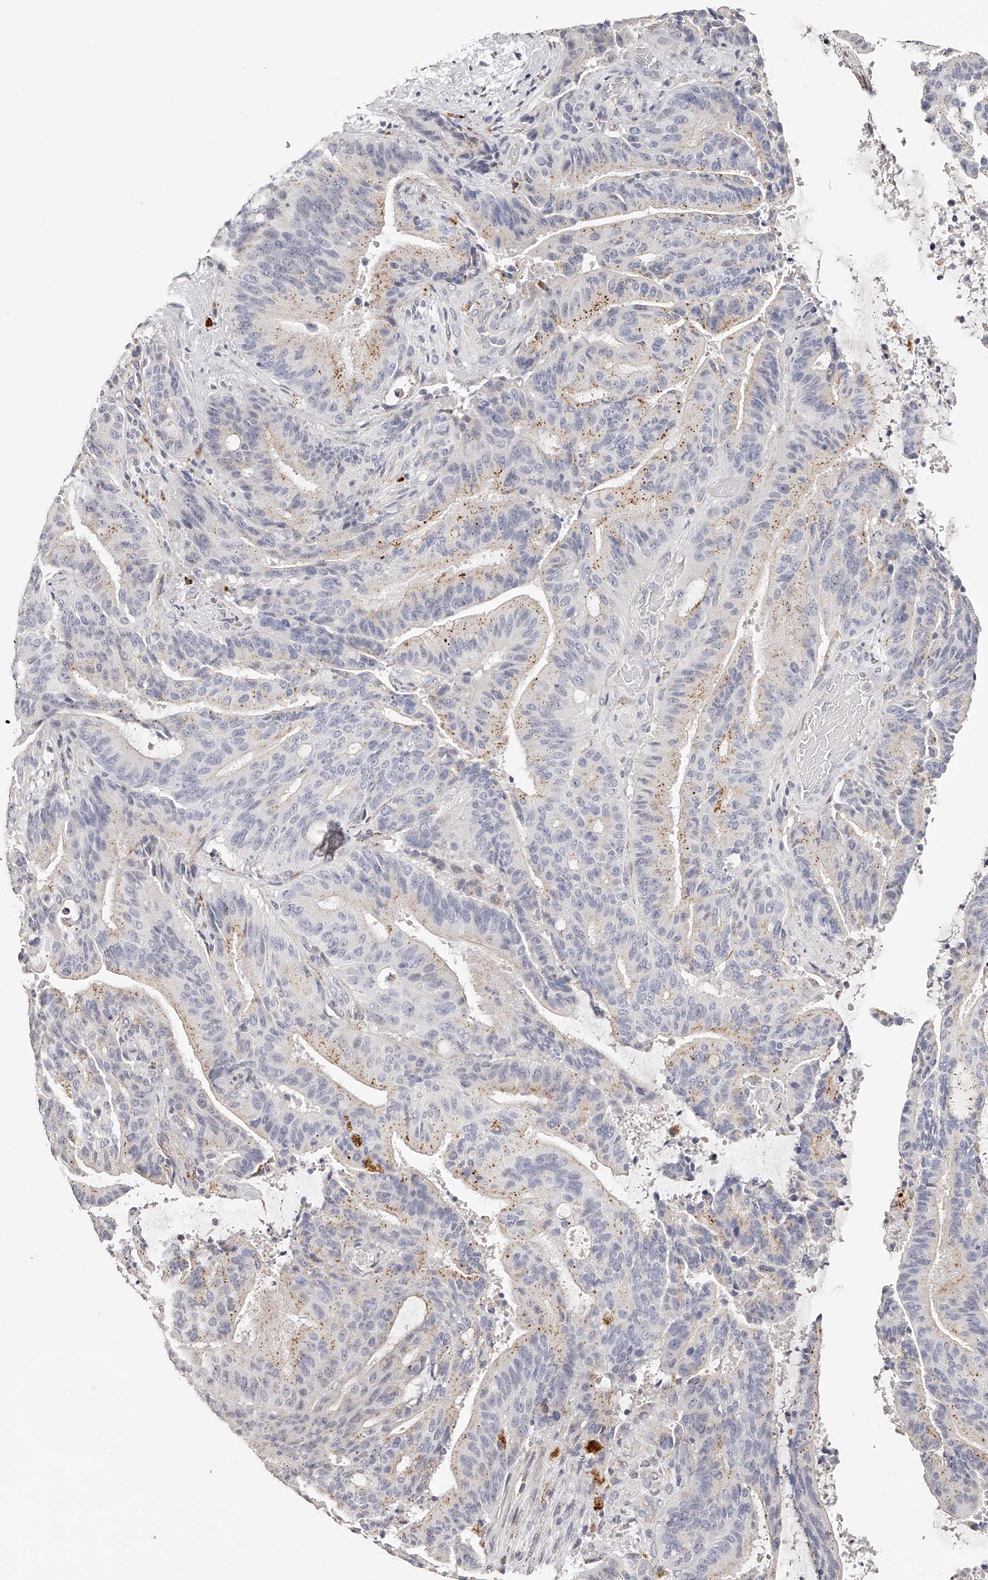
{"staining": {"intensity": "weak", "quantity": "25%-75%", "location": "cytoplasmic/membranous"}, "tissue": "liver cancer", "cell_type": "Tumor cells", "image_type": "cancer", "snomed": [{"axis": "morphology", "description": "Normal tissue, NOS"}, {"axis": "morphology", "description": "Cholangiocarcinoma"}, {"axis": "topography", "description": "Liver"}, {"axis": "topography", "description": "Peripheral nerve tissue"}], "caption": "Immunohistochemical staining of liver cholangiocarcinoma demonstrates low levels of weak cytoplasmic/membranous positivity in approximately 25%-75% of tumor cells.", "gene": "SLC35D3", "patient": {"sex": "female", "age": 73}}